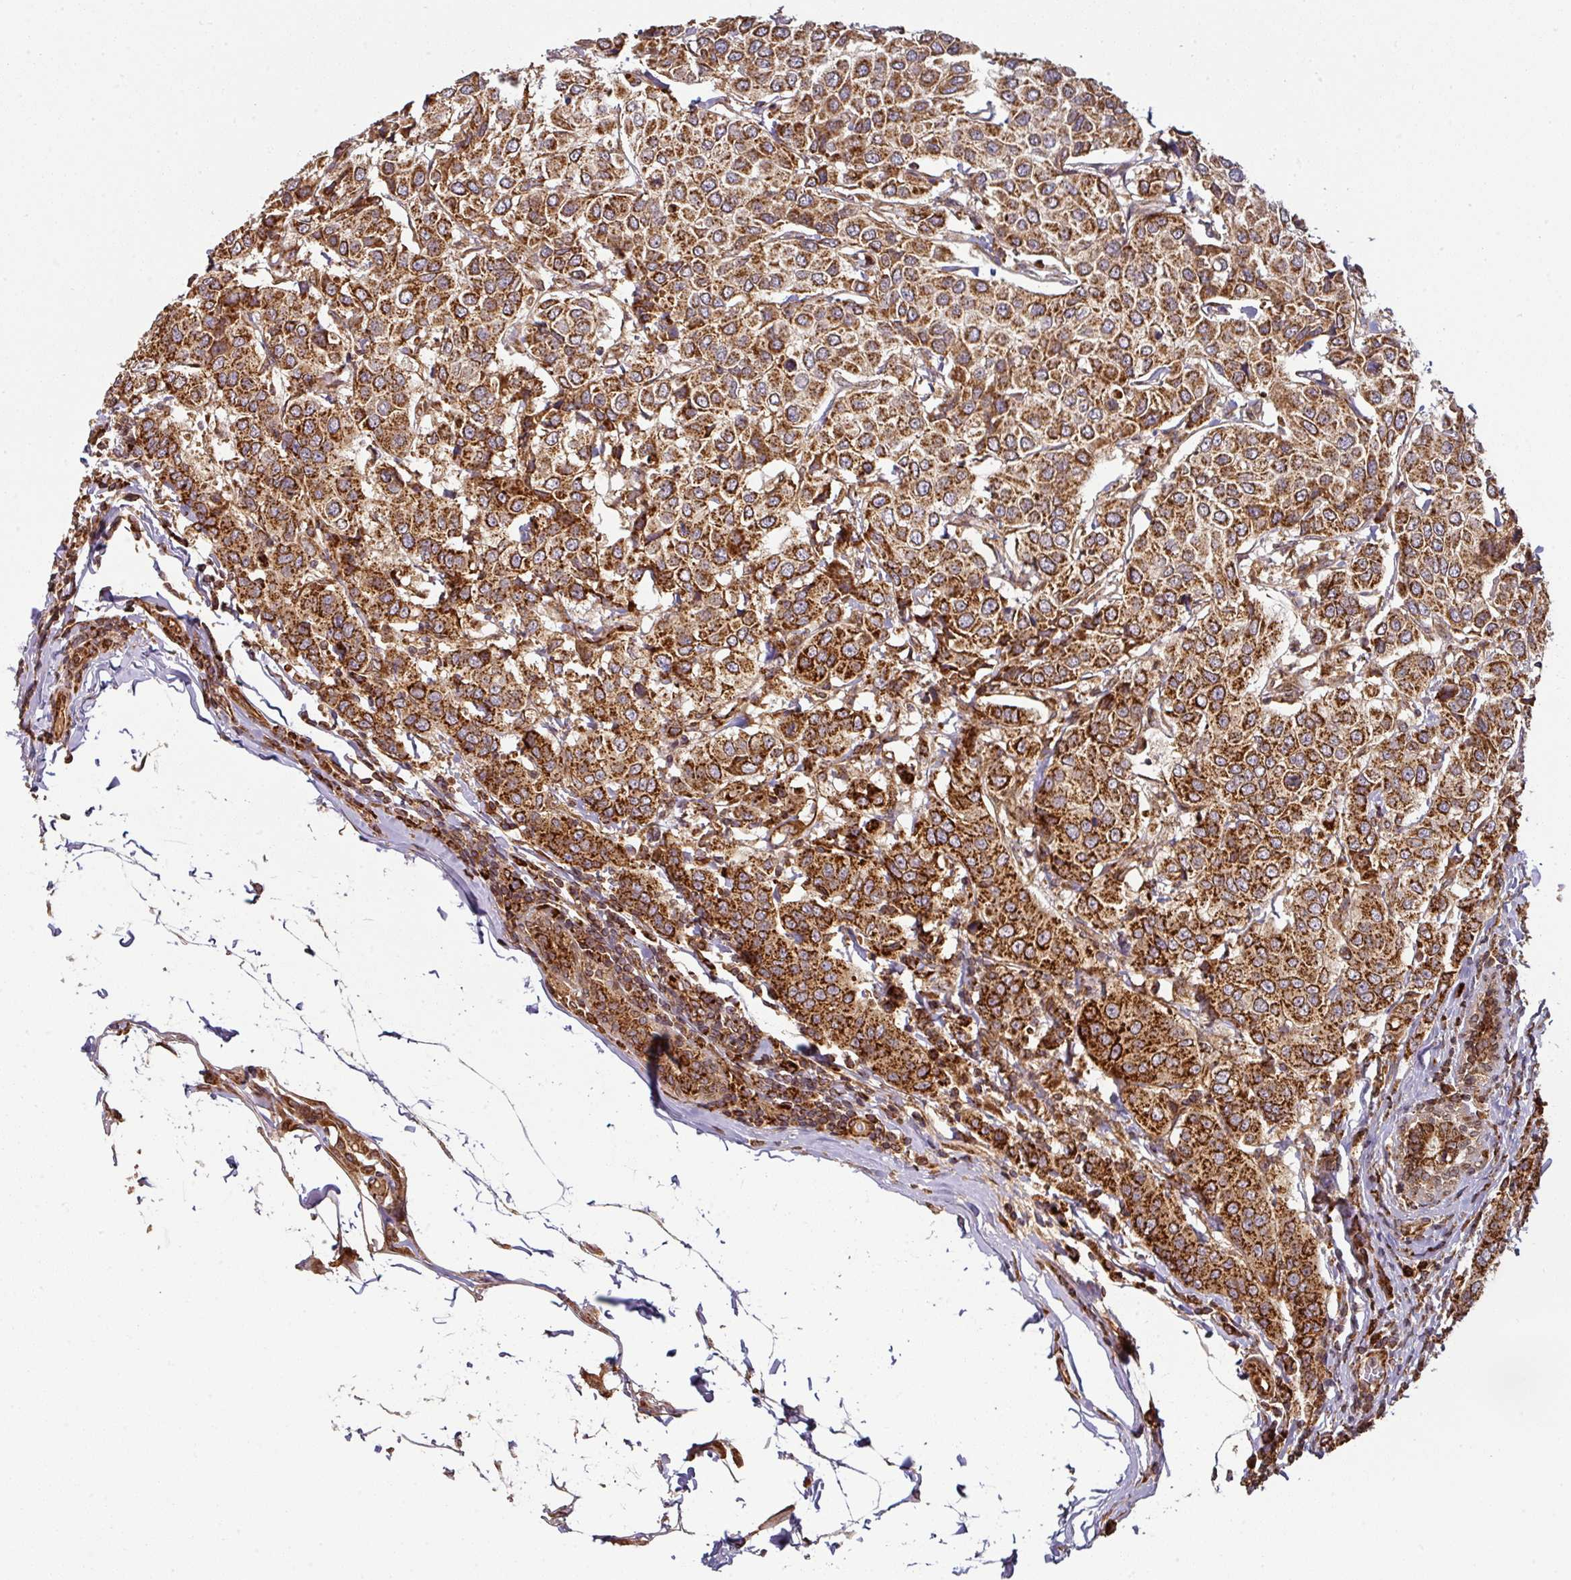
{"staining": {"intensity": "strong", "quantity": ">75%", "location": "cytoplasmic/membranous"}, "tissue": "breast cancer", "cell_type": "Tumor cells", "image_type": "cancer", "snomed": [{"axis": "morphology", "description": "Duct carcinoma"}, {"axis": "topography", "description": "Breast"}], "caption": "Protein staining of breast cancer (infiltrating ductal carcinoma) tissue demonstrates strong cytoplasmic/membranous positivity in about >75% of tumor cells.", "gene": "TRAP1", "patient": {"sex": "female", "age": 55}}